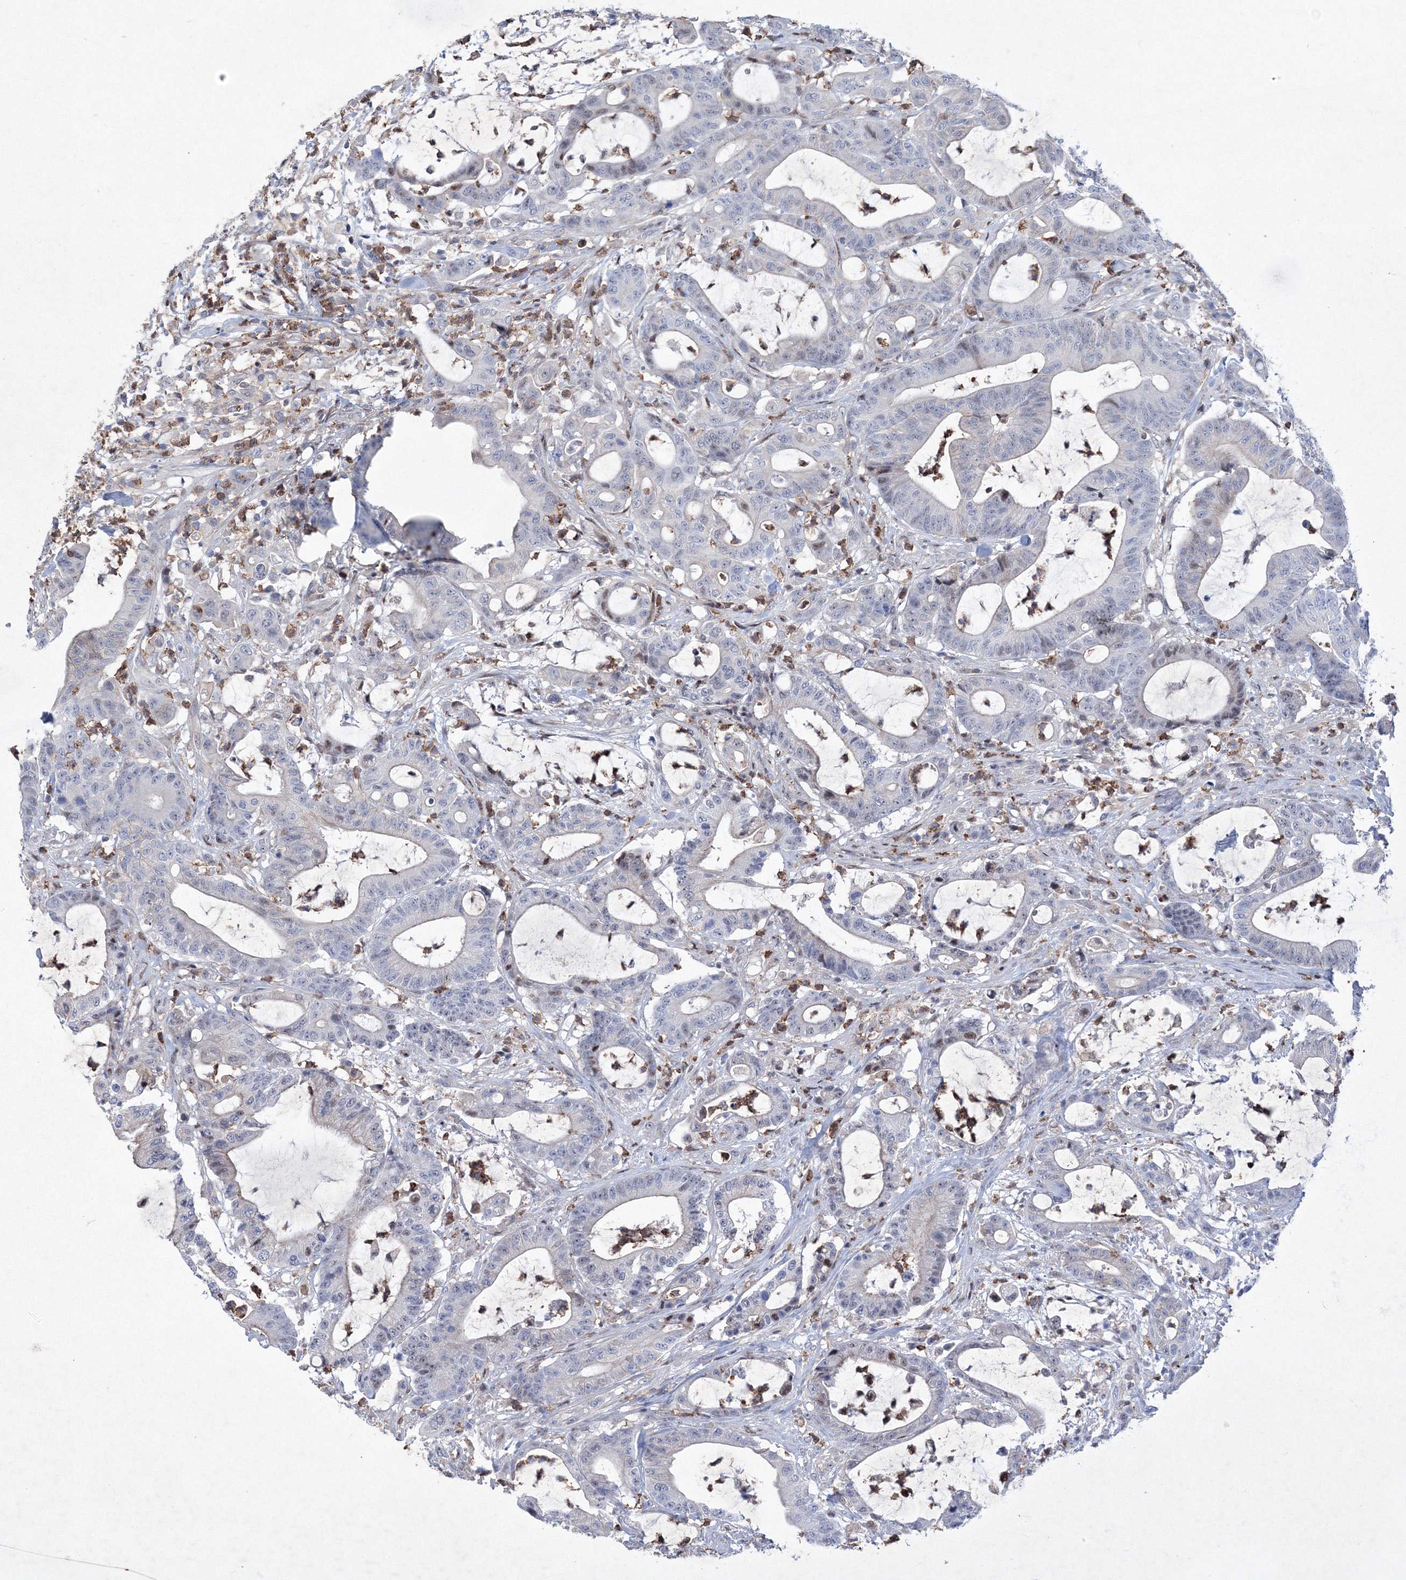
{"staining": {"intensity": "negative", "quantity": "none", "location": "none"}, "tissue": "colorectal cancer", "cell_type": "Tumor cells", "image_type": "cancer", "snomed": [{"axis": "morphology", "description": "Adenocarcinoma, NOS"}, {"axis": "topography", "description": "Colon"}], "caption": "Image shows no significant protein staining in tumor cells of adenocarcinoma (colorectal).", "gene": "RNPEPL1", "patient": {"sex": "female", "age": 84}}